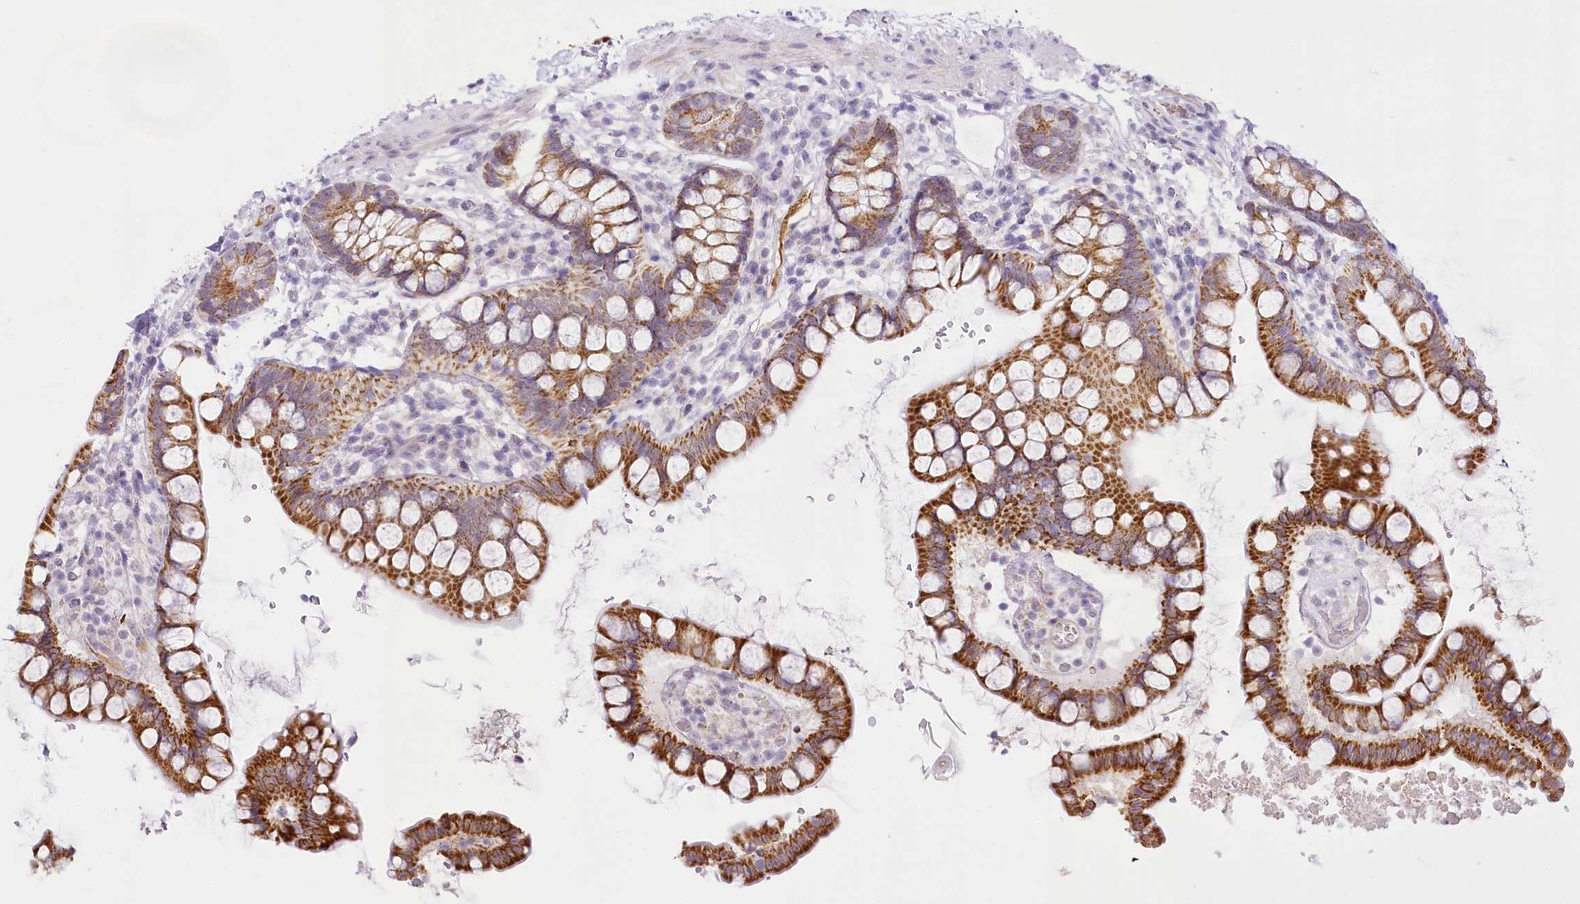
{"staining": {"intensity": "moderate", "quantity": ">75%", "location": "cytoplasmic/membranous"}, "tissue": "small intestine", "cell_type": "Glandular cells", "image_type": "normal", "snomed": [{"axis": "morphology", "description": "Normal tissue, NOS"}, {"axis": "topography", "description": "Smooth muscle"}, {"axis": "topography", "description": "Small intestine"}], "caption": "A photomicrograph showing moderate cytoplasmic/membranous staining in approximately >75% of glandular cells in normal small intestine, as visualized by brown immunohistochemical staining.", "gene": "CCDC30", "patient": {"sex": "female", "age": 84}}